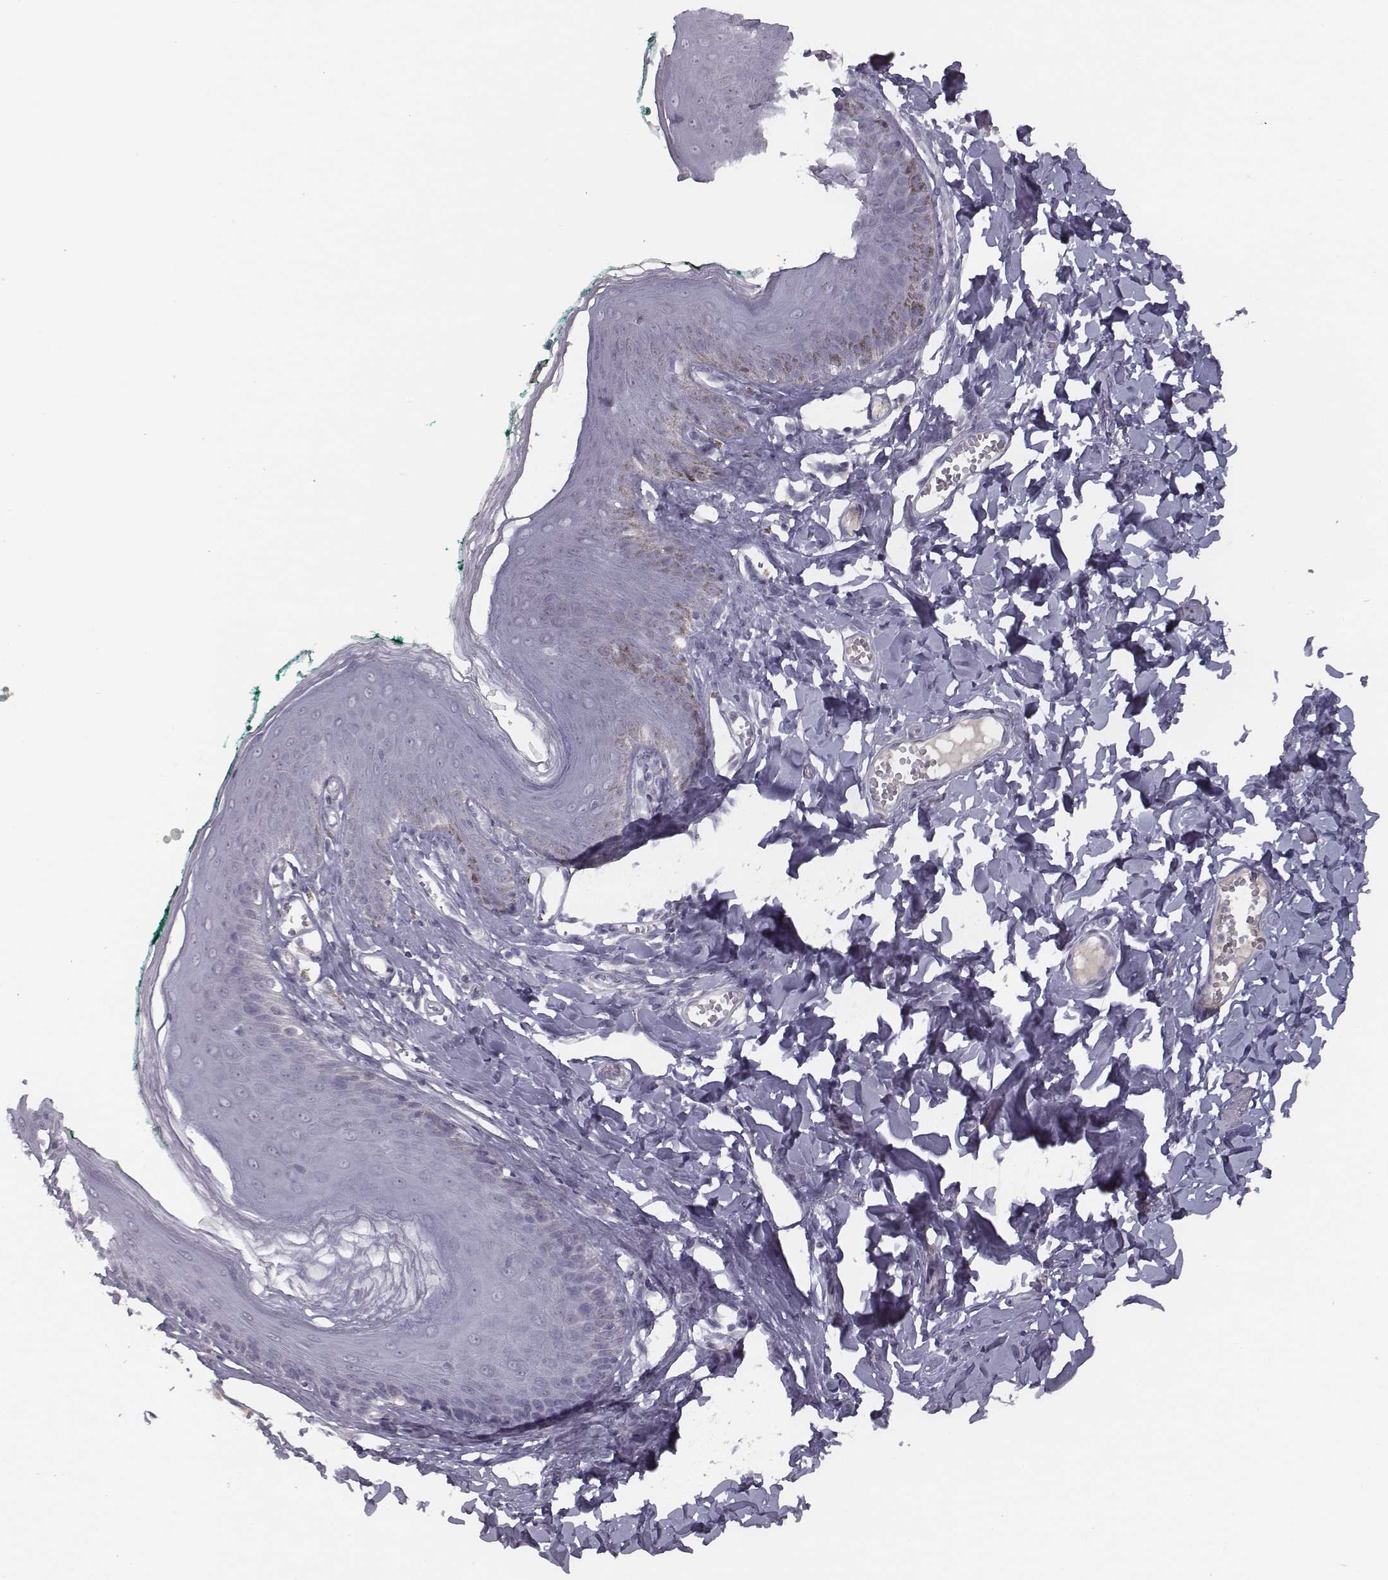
{"staining": {"intensity": "negative", "quantity": "none", "location": "none"}, "tissue": "skin", "cell_type": "Epidermal cells", "image_type": "normal", "snomed": [{"axis": "morphology", "description": "Normal tissue, NOS"}, {"axis": "topography", "description": "Vulva"}, {"axis": "topography", "description": "Peripheral nerve tissue"}], "caption": "A histopathology image of human skin is negative for staining in epidermal cells. (IHC, brightfield microscopy, high magnification).", "gene": "SEPTIN14", "patient": {"sex": "female", "age": 66}}